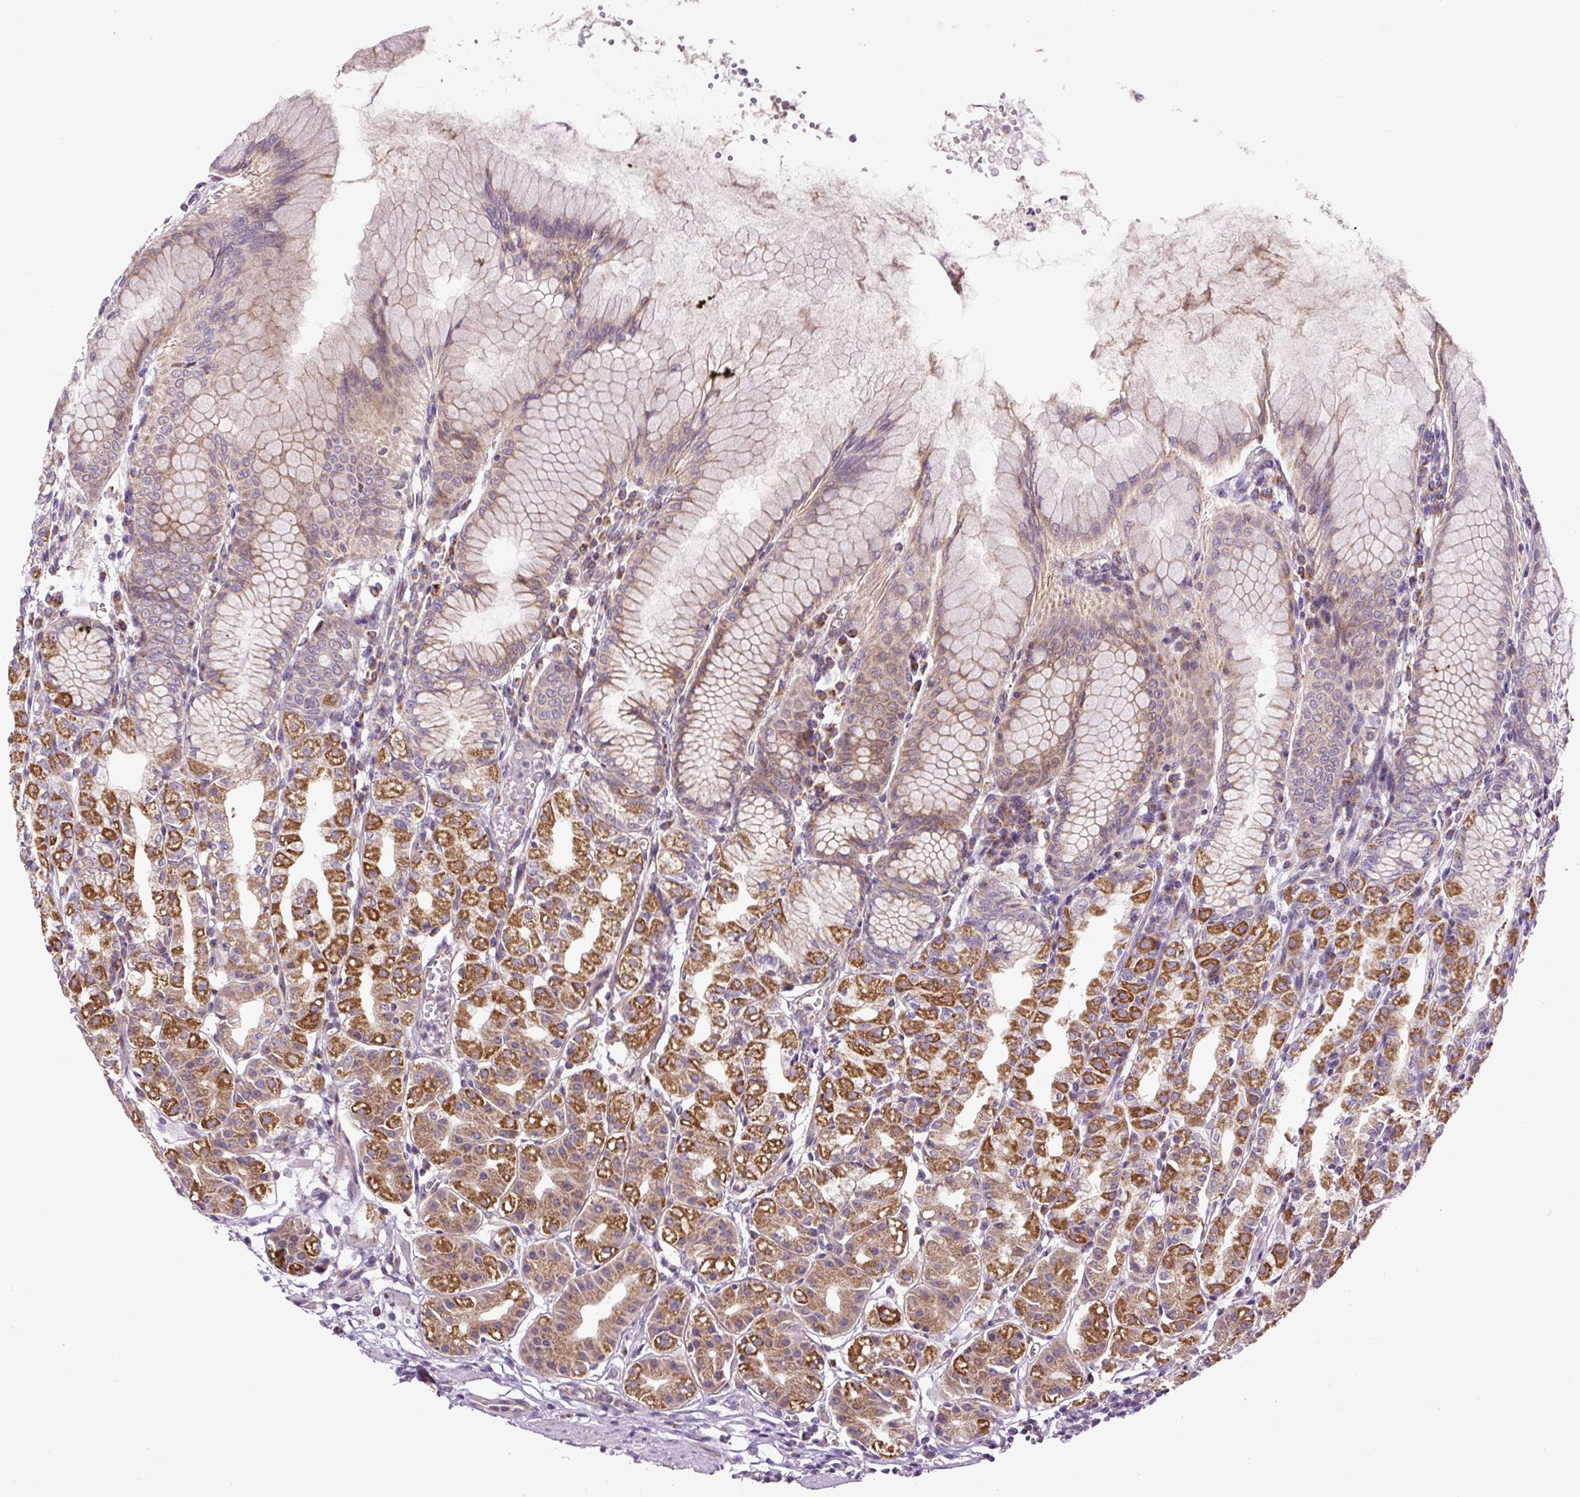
{"staining": {"intensity": "strong", "quantity": ">75%", "location": "cytoplasmic/membranous"}, "tissue": "stomach", "cell_type": "Glandular cells", "image_type": "normal", "snomed": [{"axis": "morphology", "description": "Normal tissue, NOS"}, {"axis": "topography", "description": "Stomach"}], "caption": "Glandular cells show strong cytoplasmic/membranous staining in about >75% of cells in unremarkable stomach.", "gene": "ZNF547", "patient": {"sex": "female", "age": 57}}